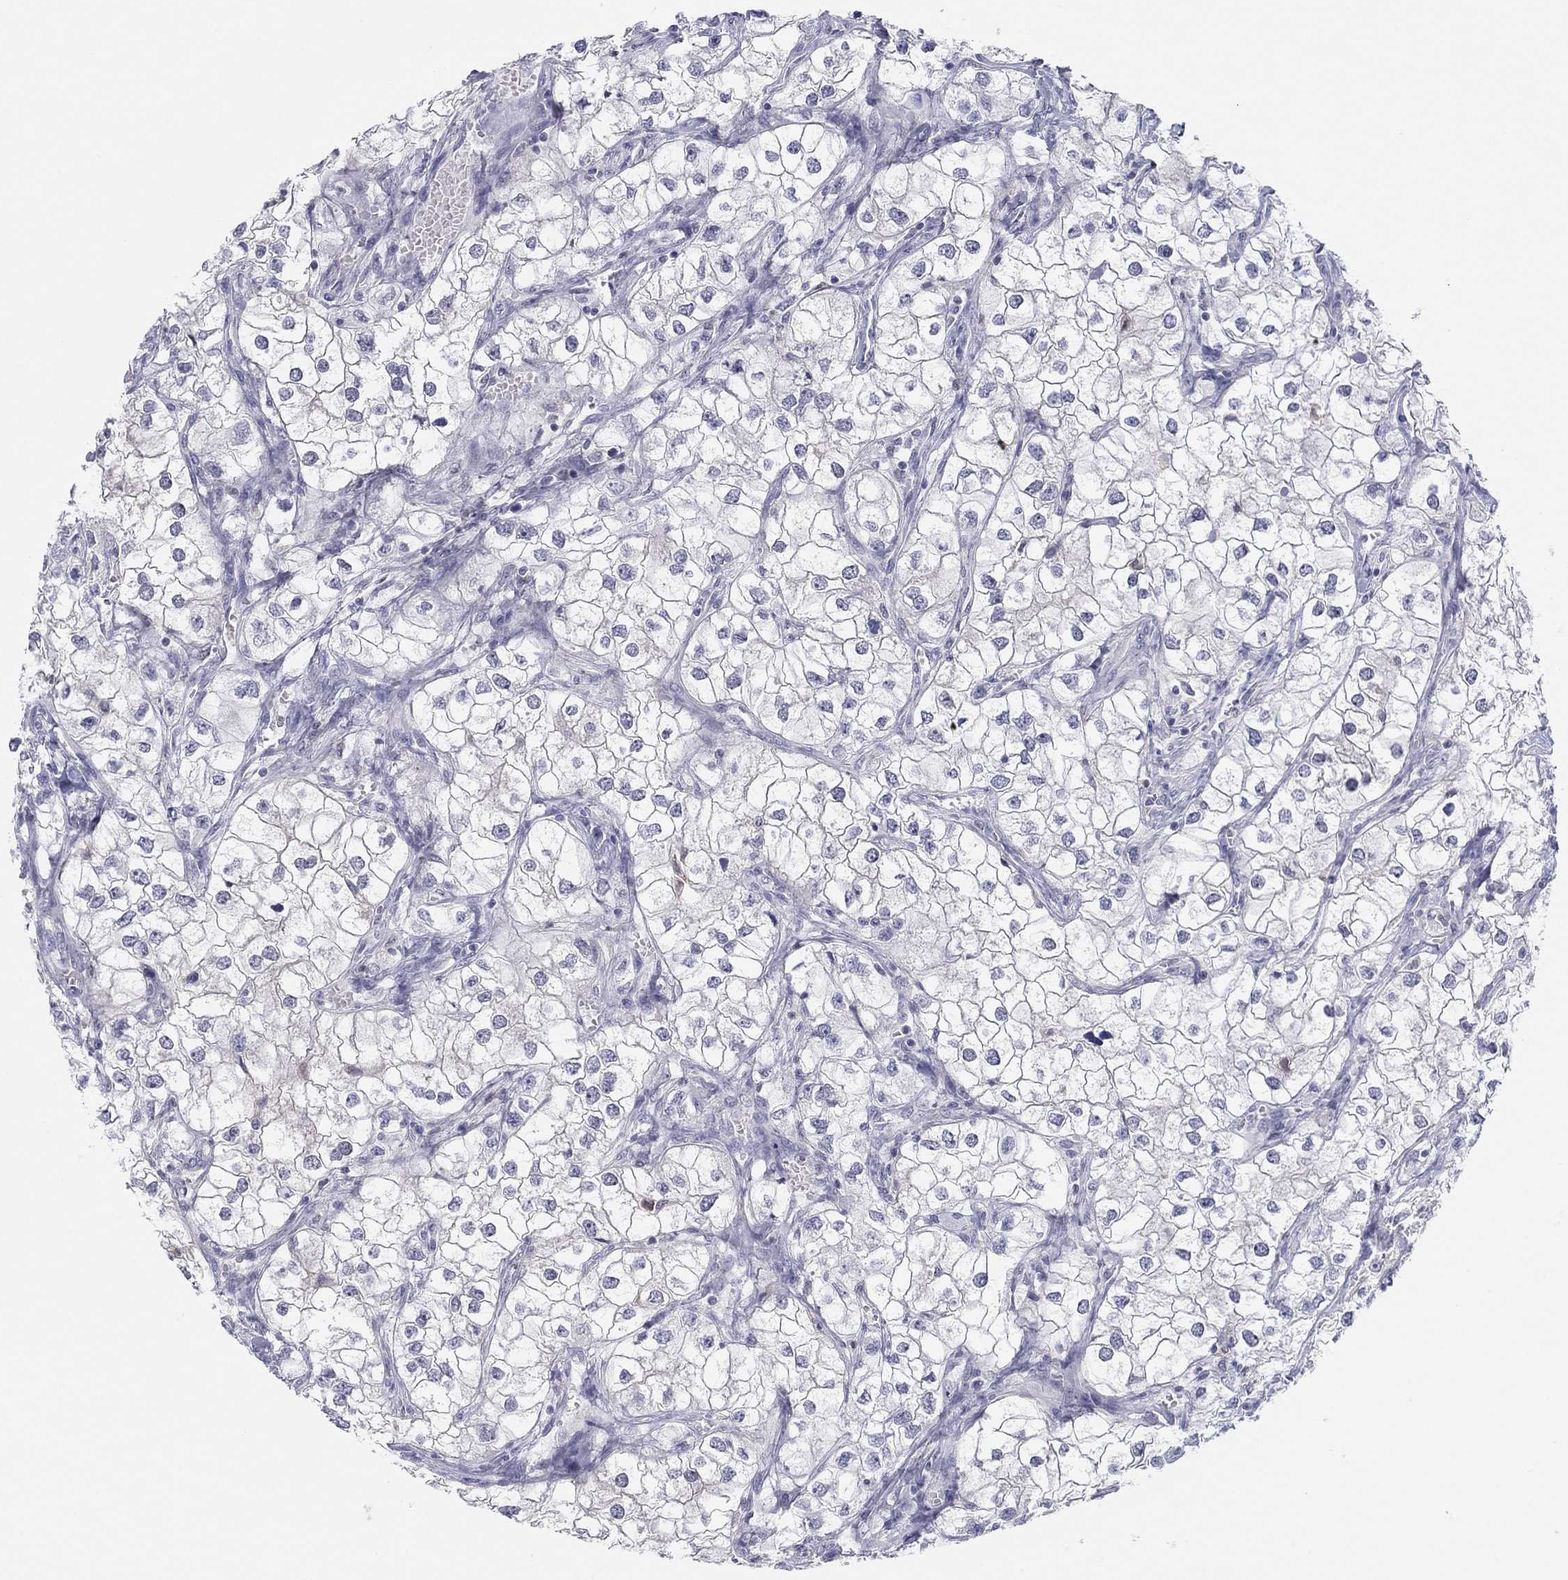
{"staining": {"intensity": "negative", "quantity": "none", "location": "none"}, "tissue": "renal cancer", "cell_type": "Tumor cells", "image_type": "cancer", "snomed": [{"axis": "morphology", "description": "Adenocarcinoma, NOS"}, {"axis": "topography", "description": "Kidney"}], "caption": "Renal adenocarcinoma was stained to show a protein in brown. There is no significant staining in tumor cells.", "gene": "PDXK", "patient": {"sex": "male", "age": 59}}